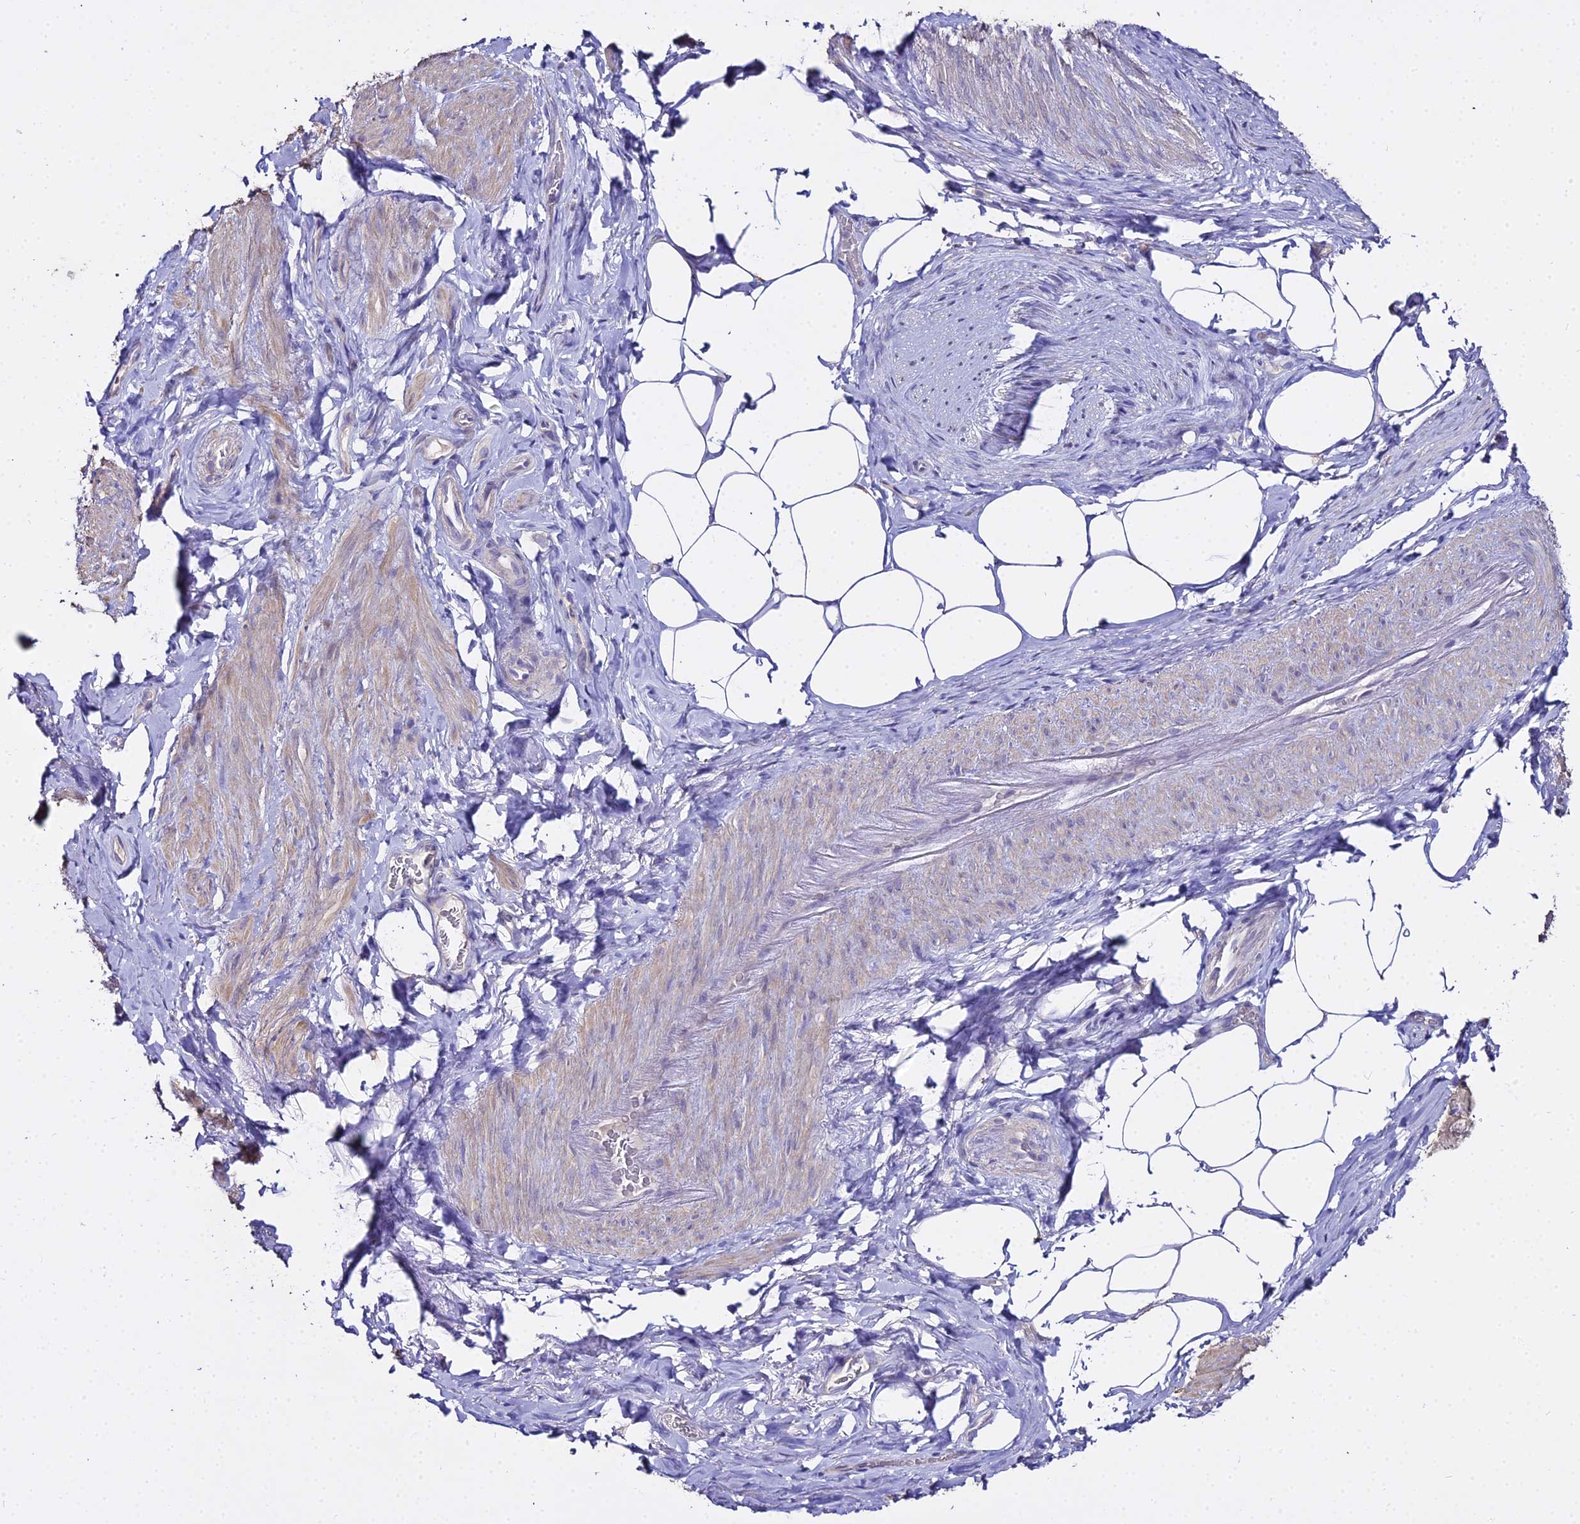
{"staining": {"intensity": "weak", "quantity": "<25%", "location": "cytoplasmic/membranous"}, "tissue": "smooth muscle", "cell_type": "Smooth muscle cells", "image_type": "normal", "snomed": [{"axis": "morphology", "description": "Normal tissue, NOS"}, {"axis": "topography", "description": "Smooth muscle"}, {"axis": "topography", "description": "Peripheral nerve tissue"}], "caption": "This is a histopathology image of immunohistochemistry (IHC) staining of normal smooth muscle, which shows no staining in smooth muscle cells. (Brightfield microscopy of DAB immunohistochemistry at high magnification).", "gene": "GLYAT", "patient": {"sex": "male", "age": 69}}